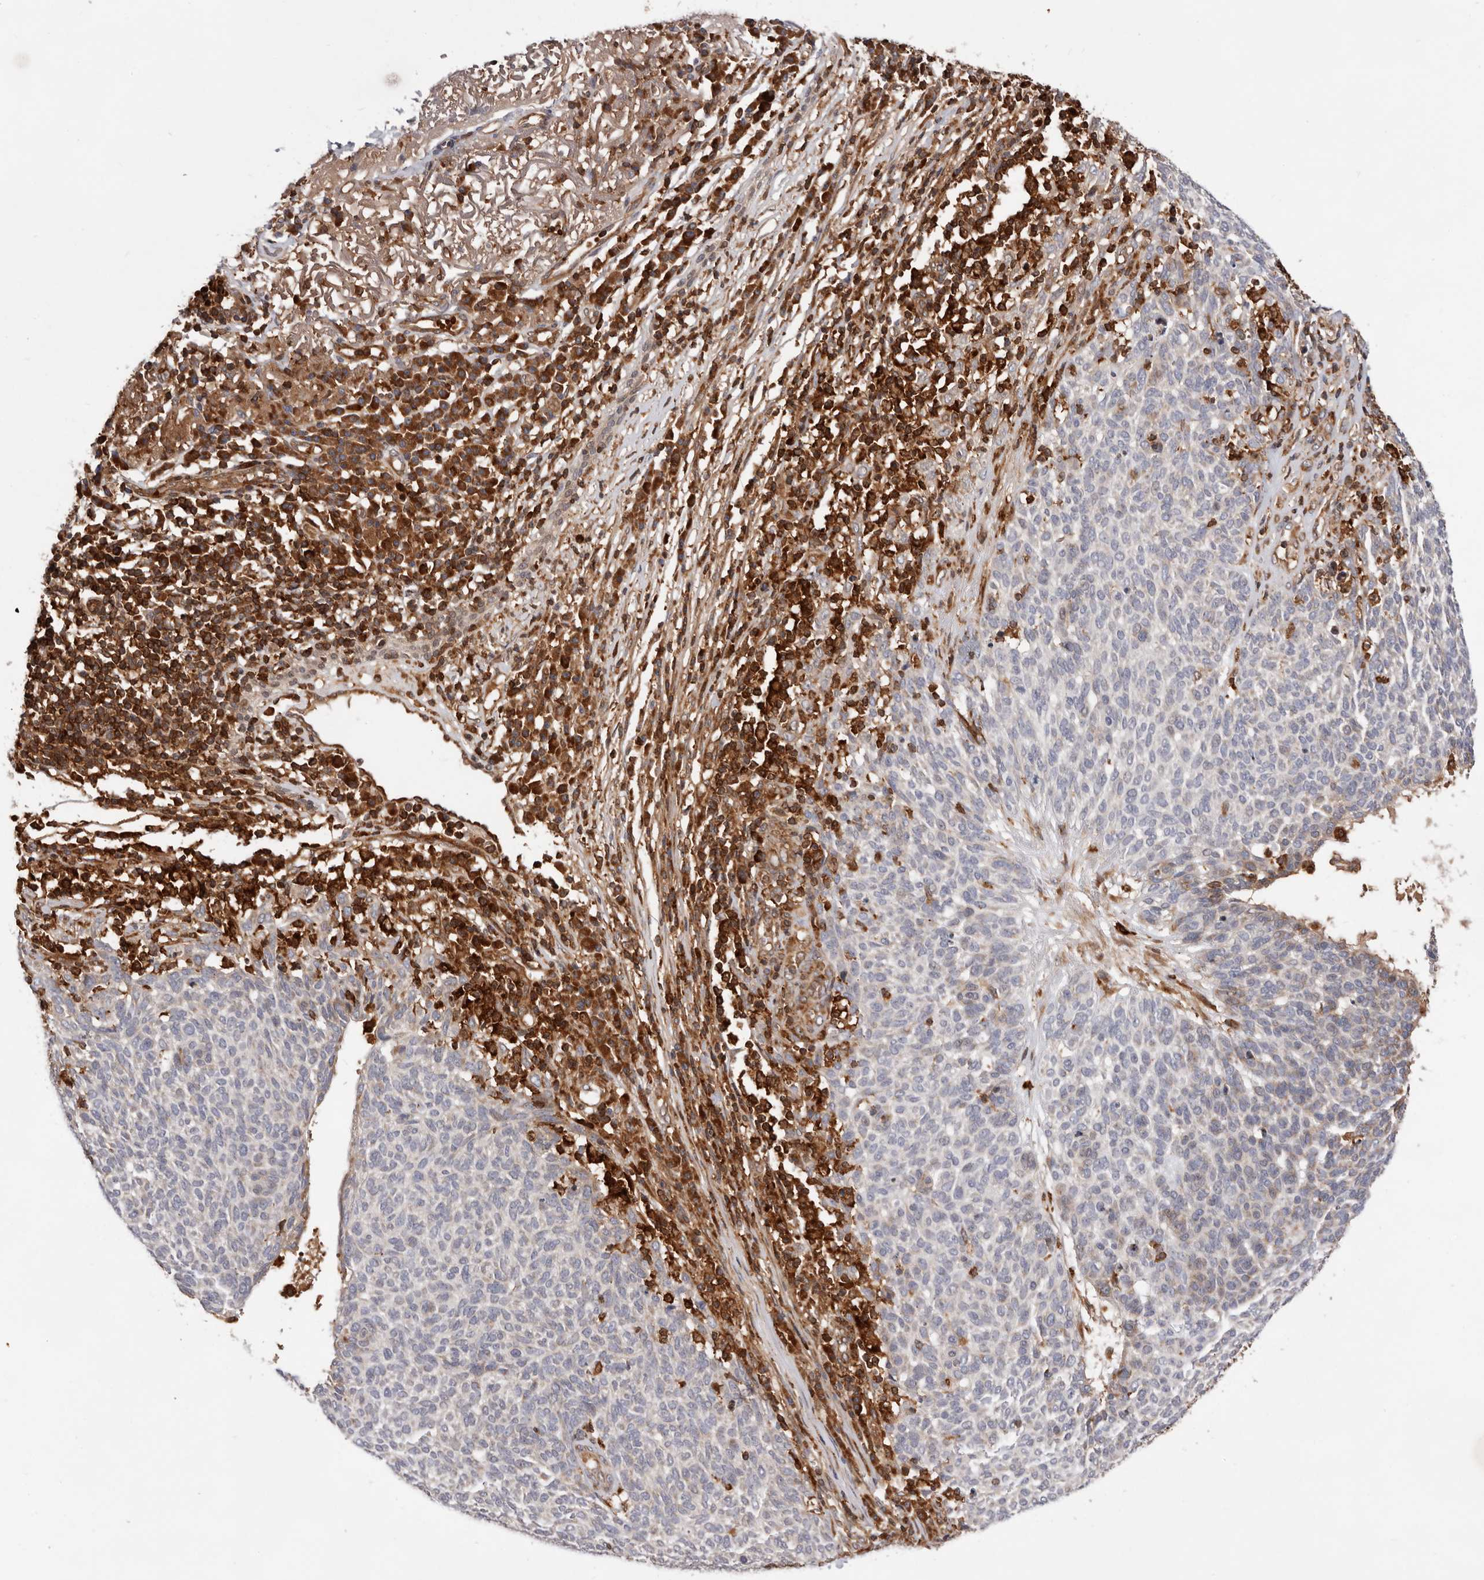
{"staining": {"intensity": "negative", "quantity": "none", "location": "none"}, "tissue": "skin cancer", "cell_type": "Tumor cells", "image_type": "cancer", "snomed": [{"axis": "morphology", "description": "Squamous cell carcinoma, NOS"}, {"axis": "topography", "description": "Skin"}], "caption": "Squamous cell carcinoma (skin) was stained to show a protein in brown. There is no significant staining in tumor cells.", "gene": "RNF213", "patient": {"sex": "female", "age": 90}}